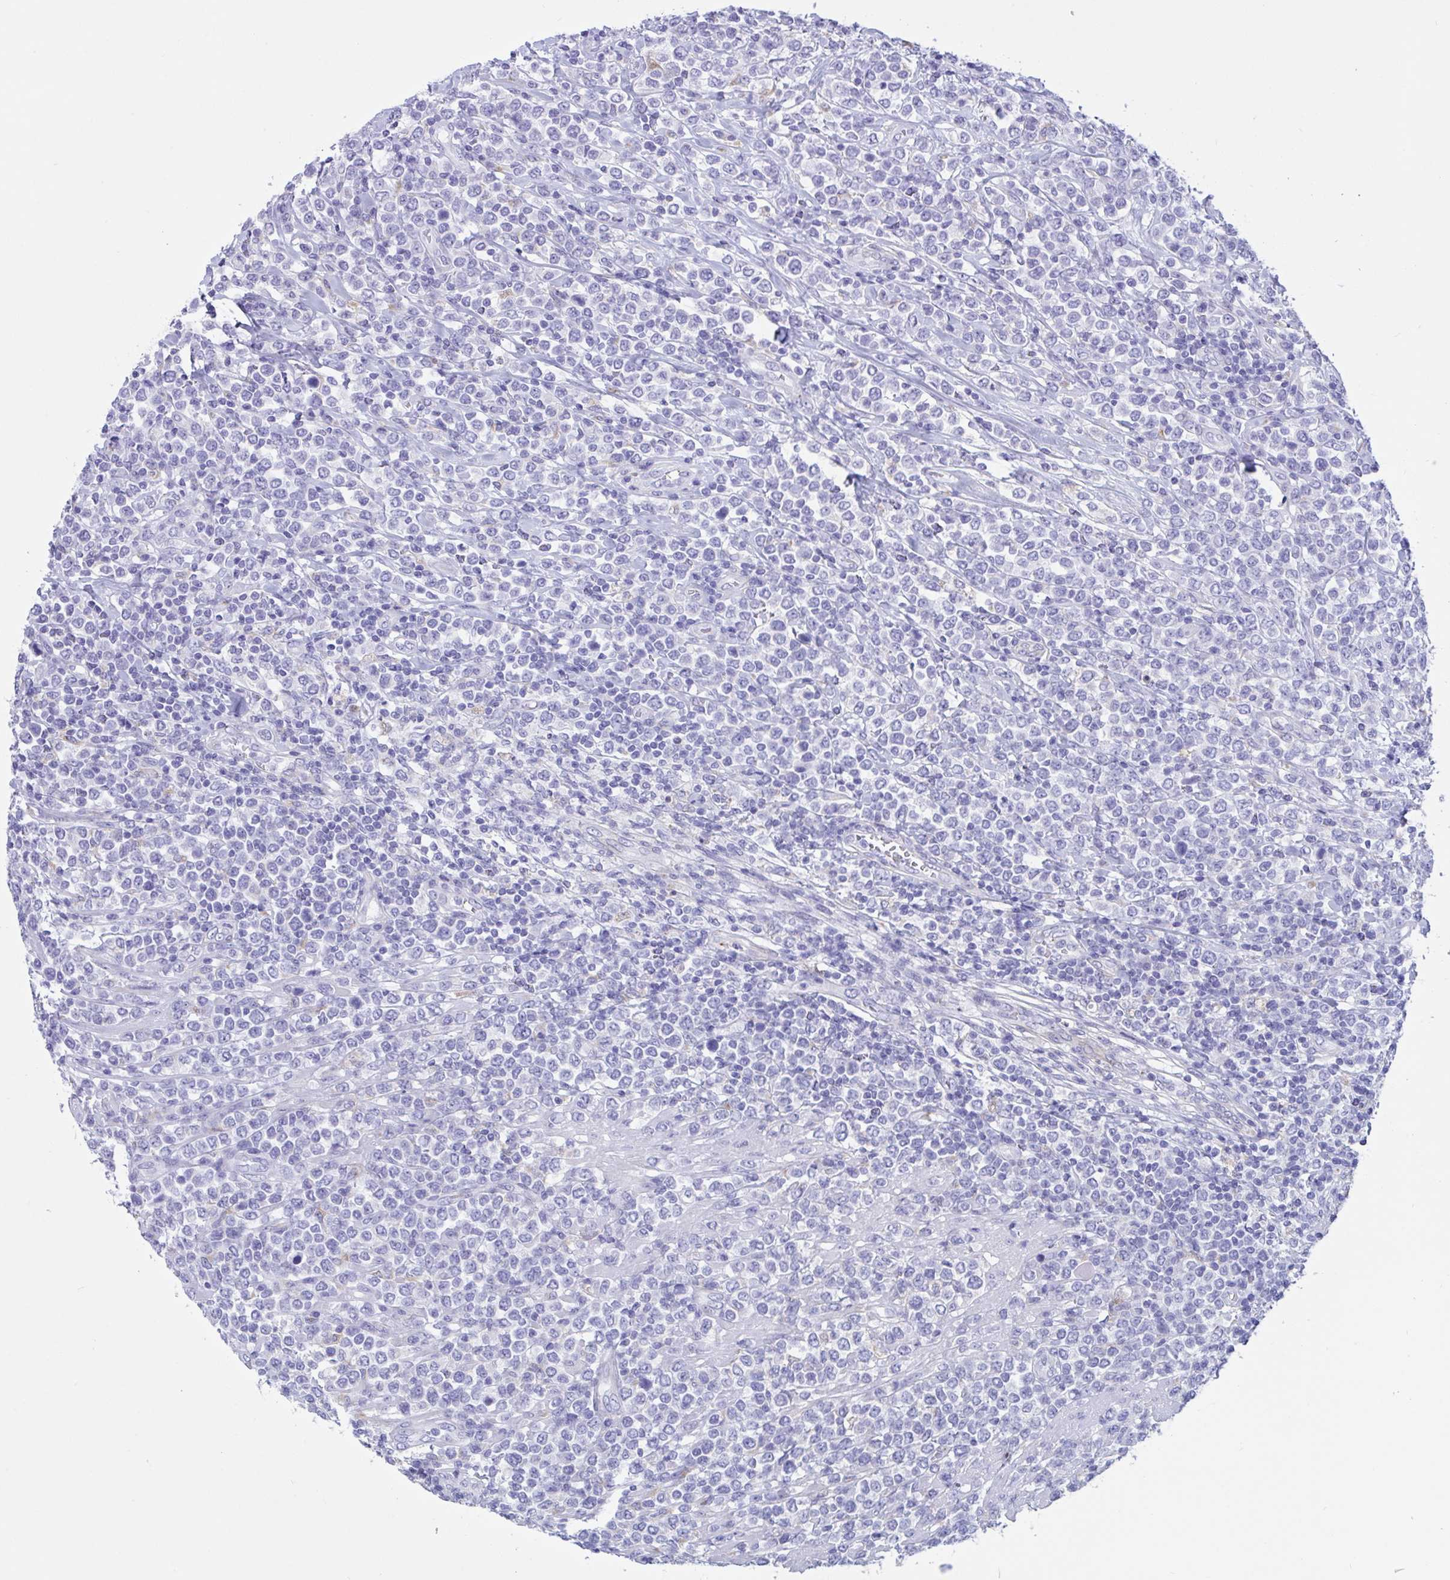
{"staining": {"intensity": "negative", "quantity": "none", "location": "none"}, "tissue": "lymphoma", "cell_type": "Tumor cells", "image_type": "cancer", "snomed": [{"axis": "morphology", "description": "Malignant lymphoma, non-Hodgkin's type, High grade"}, {"axis": "topography", "description": "Soft tissue"}], "caption": "Human high-grade malignant lymphoma, non-Hodgkin's type stained for a protein using immunohistochemistry (IHC) exhibits no positivity in tumor cells.", "gene": "RPL22L1", "patient": {"sex": "female", "age": 56}}